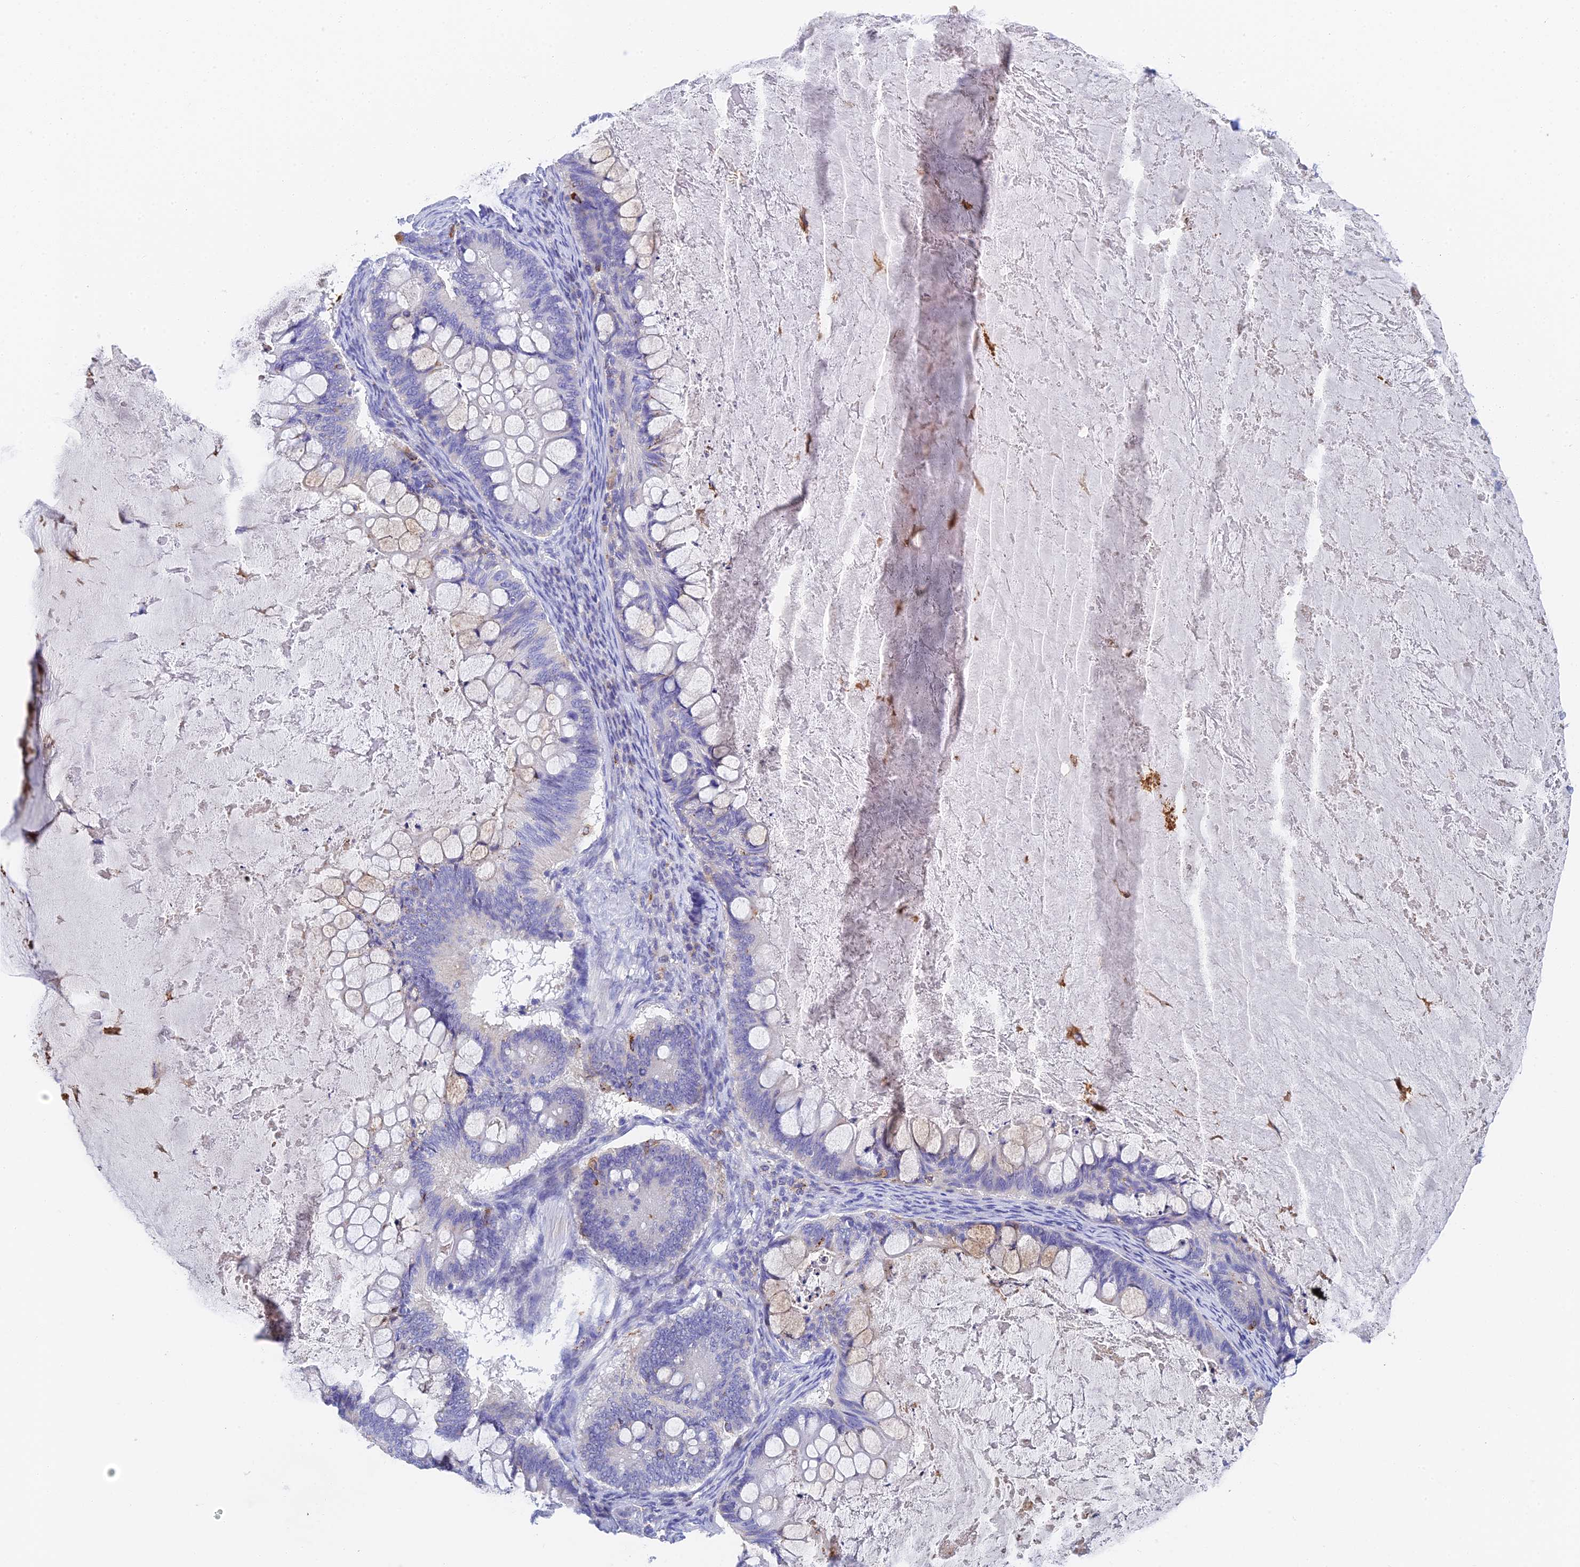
{"staining": {"intensity": "negative", "quantity": "none", "location": "none"}, "tissue": "ovarian cancer", "cell_type": "Tumor cells", "image_type": "cancer", "snomed": [{"axis": "morphology", "description": "Cystadenocarcinoma, mucinous, NOS"}, {"axis": "topography", "description": "Ovary"}], "caption": "Immunohistochemistry (IHC) micrograph of mucinous cystadenocarcinoma (ovarian) stained for a protein (brown), which displays no positivity in tumor cells.", "gene": "ADAMTS13", "patient": {"sex": "female", "age": 61}}